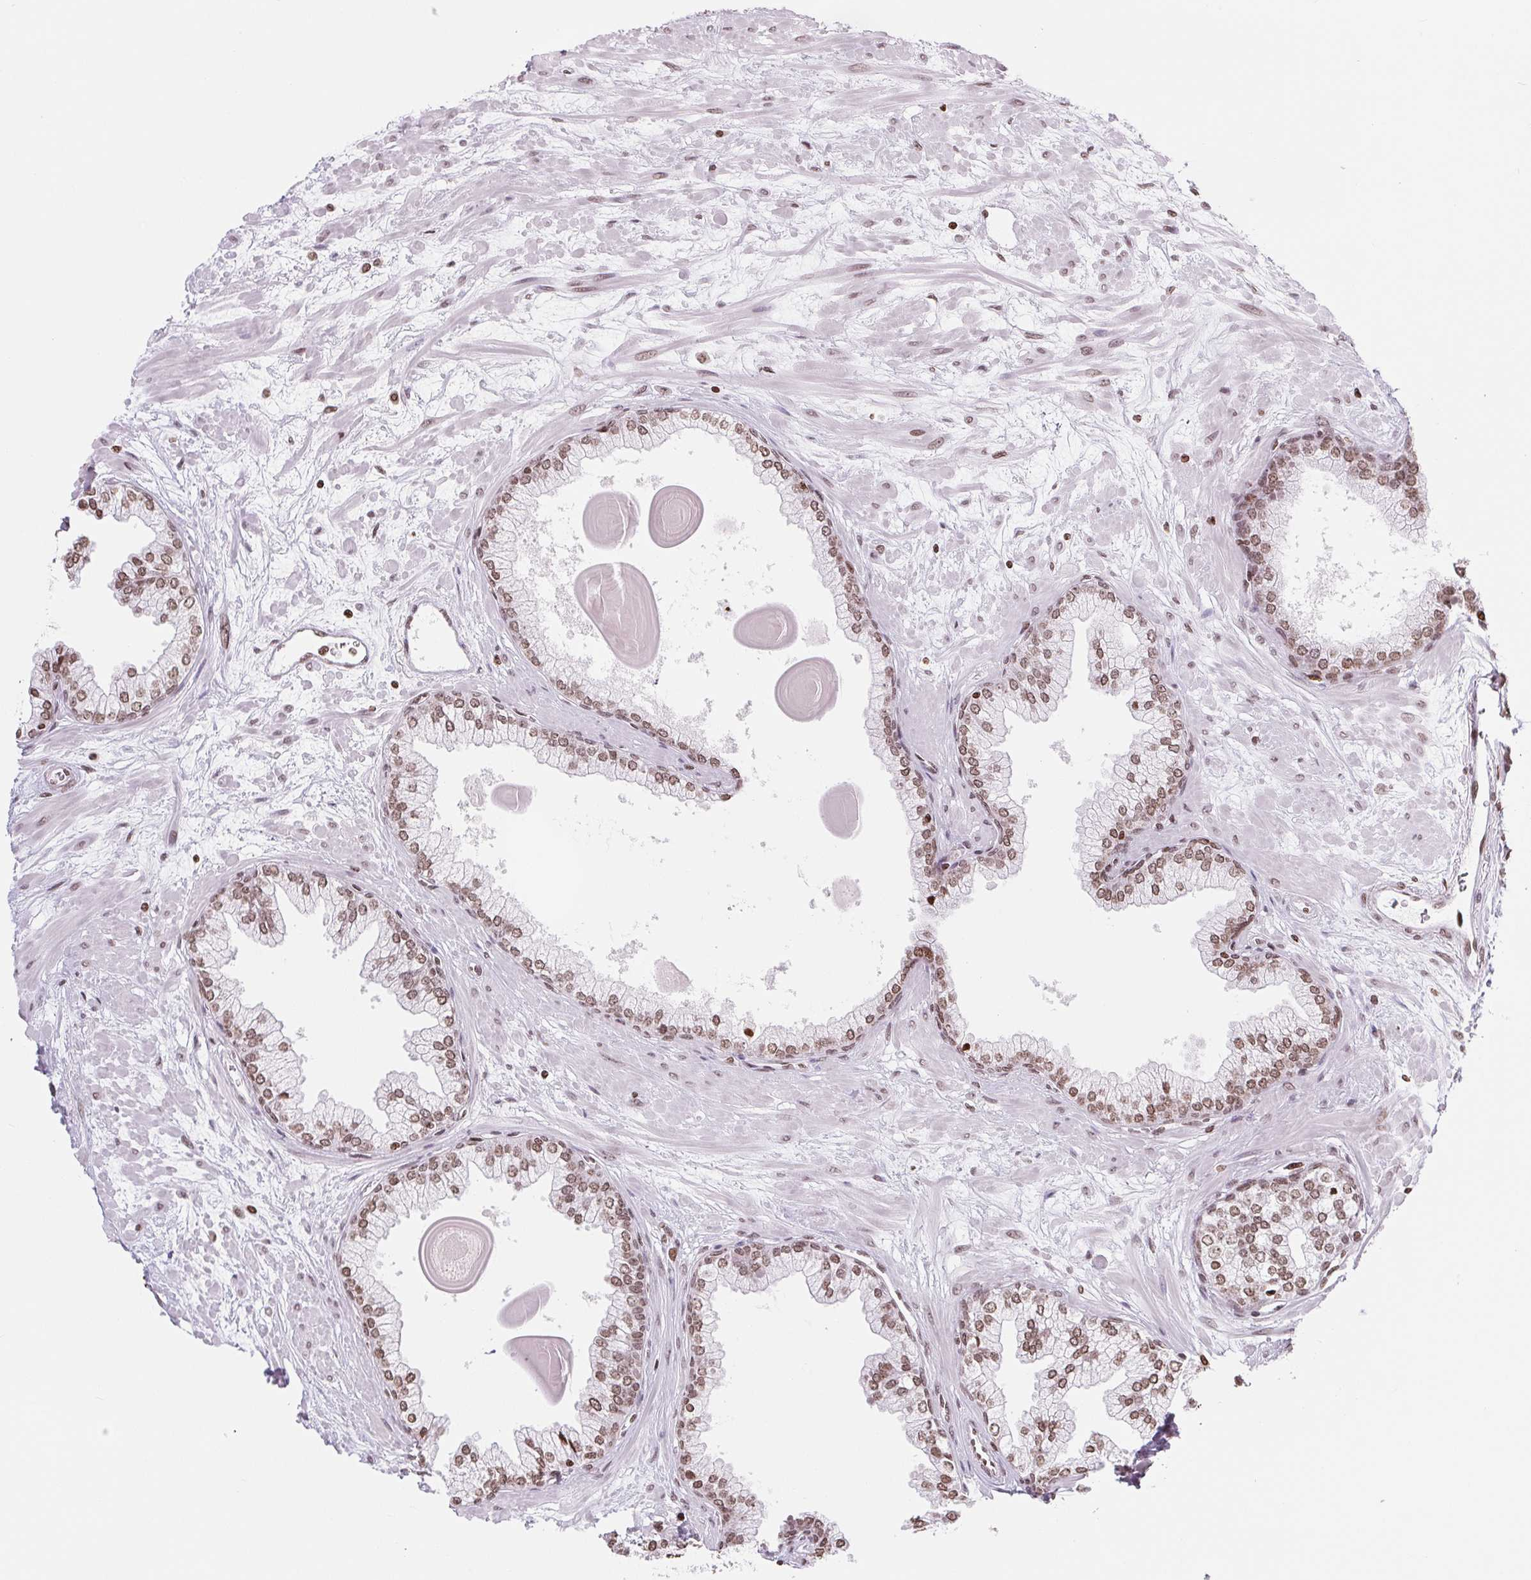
{"staining": {"intensity": "moderate", "quantity": ">75%", "location": "nuclear"}, "tissue": "prostate", "cell_type": "Glandular cells", "image_type": "normal", "snomed": [{"axis": "morphology", "description": "Normal tissue, NOS"}, {"axis": "topography", "description": "Prostate"}, {"axis": "topography", "description": "Peripheral nerve tissue"}], "caption": "IHC photomicrograph of normal prostate: prostate stained using IHC reveals medium levels of moderate protein expression localized specifically in the nuclear of glandular cells, appearing as a nuclear brown color.", "gene": "SMIM12", "patient": {"sex": "male", "age": 61}}